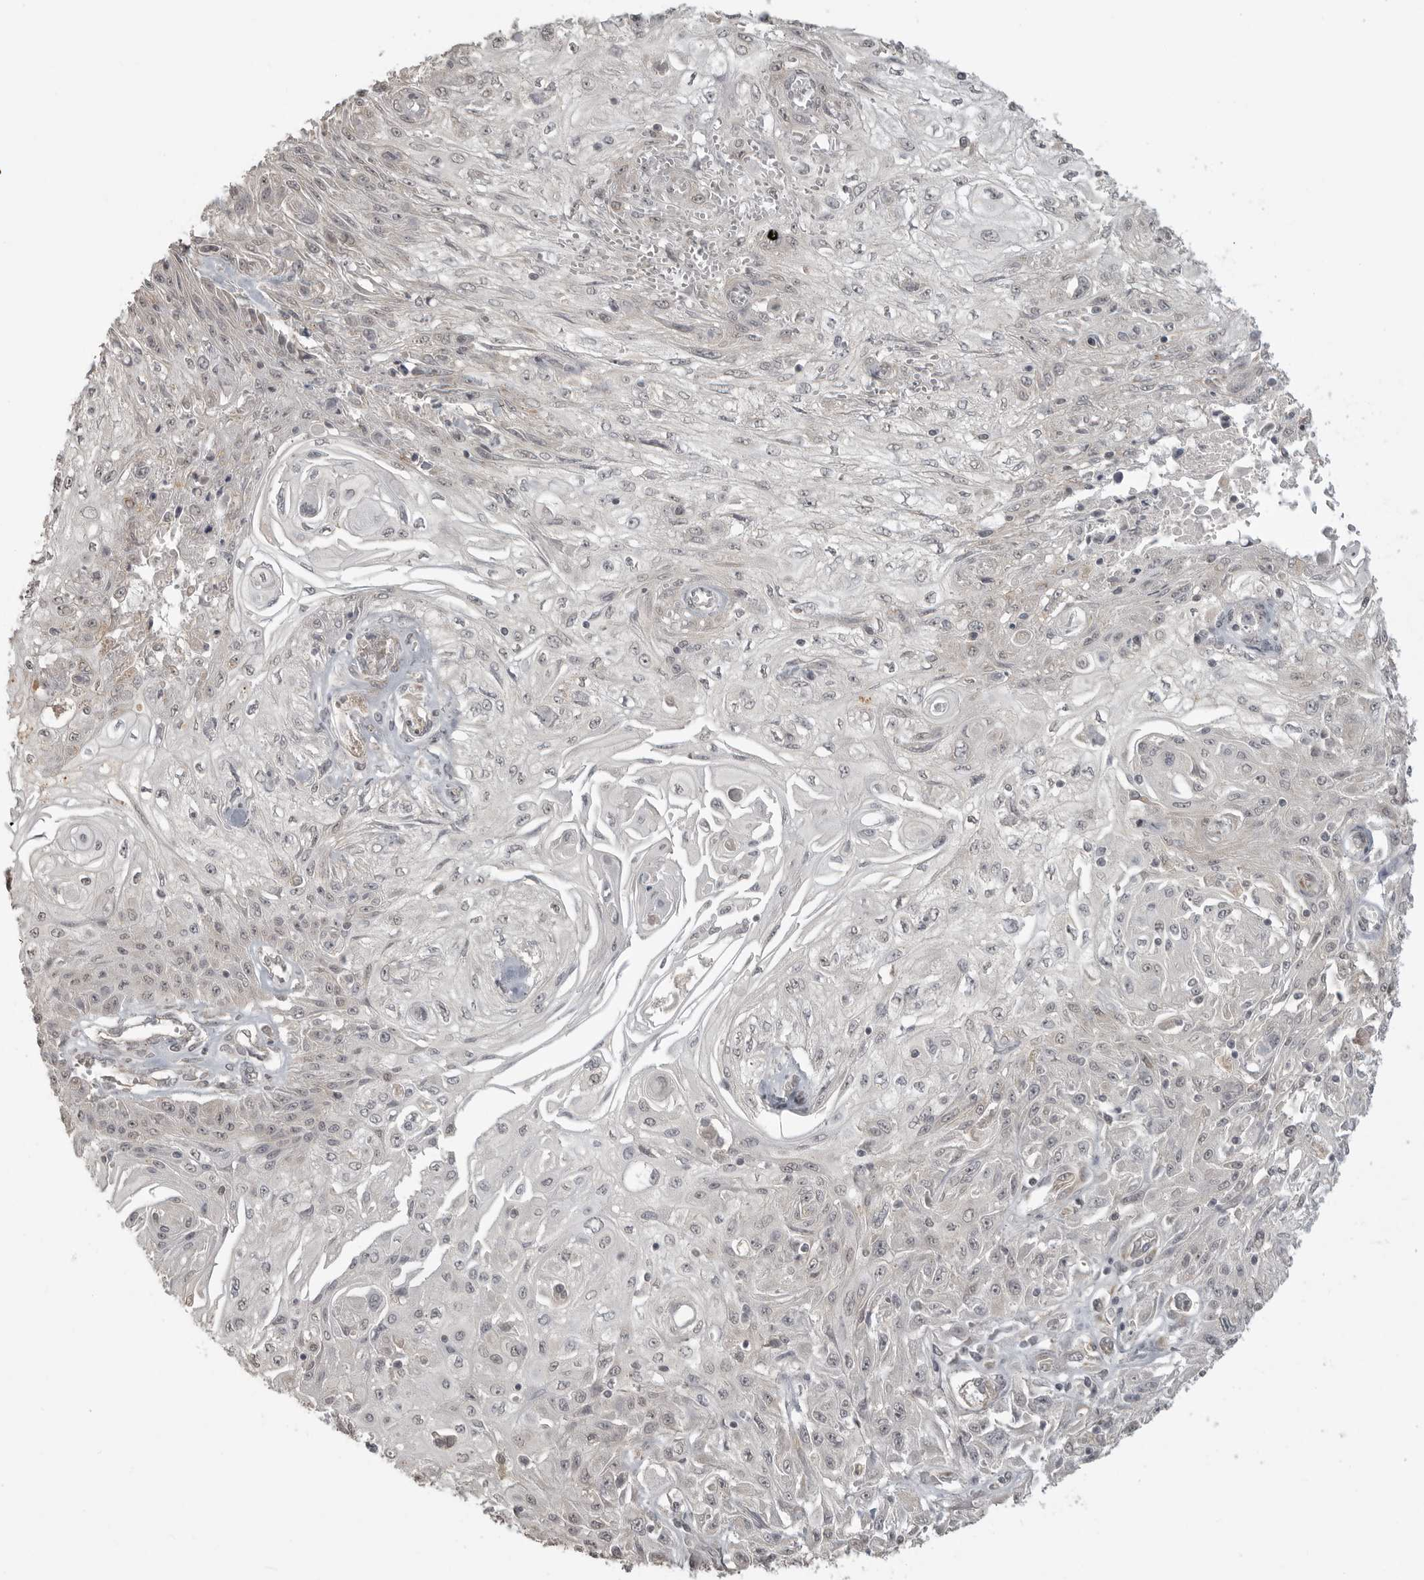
{"staining": {"intensity": "negative", "quantity": "none", "location": "none"}, "tissue": "skin cancer", "cell_type": "Tumor cells", "image_type": "cancer", "snomed": [{"axis": "morphology", "description": "Squamous cell carcinoma, NOS"}, {"axis": "morphology", "description": "Squamous cell carcinoma, metastatic, NOS"}, {"axis": "topography", "description": "Skin"}, {"axis": "topography", "description": "Lymph node"}], "caption": "Tumor cells are negative for brown protein staining in metastatic squamous cell carcinoma (skin). (Stains: DAB (3,3'-diaminobenzidine) immunohistochemistry (IHC) with hematoxylin counter stain, Microscopy: brightfield microscopy at high magnification).", "gene": "SMG8", "patient": {"sex": "male", "age": 75}}